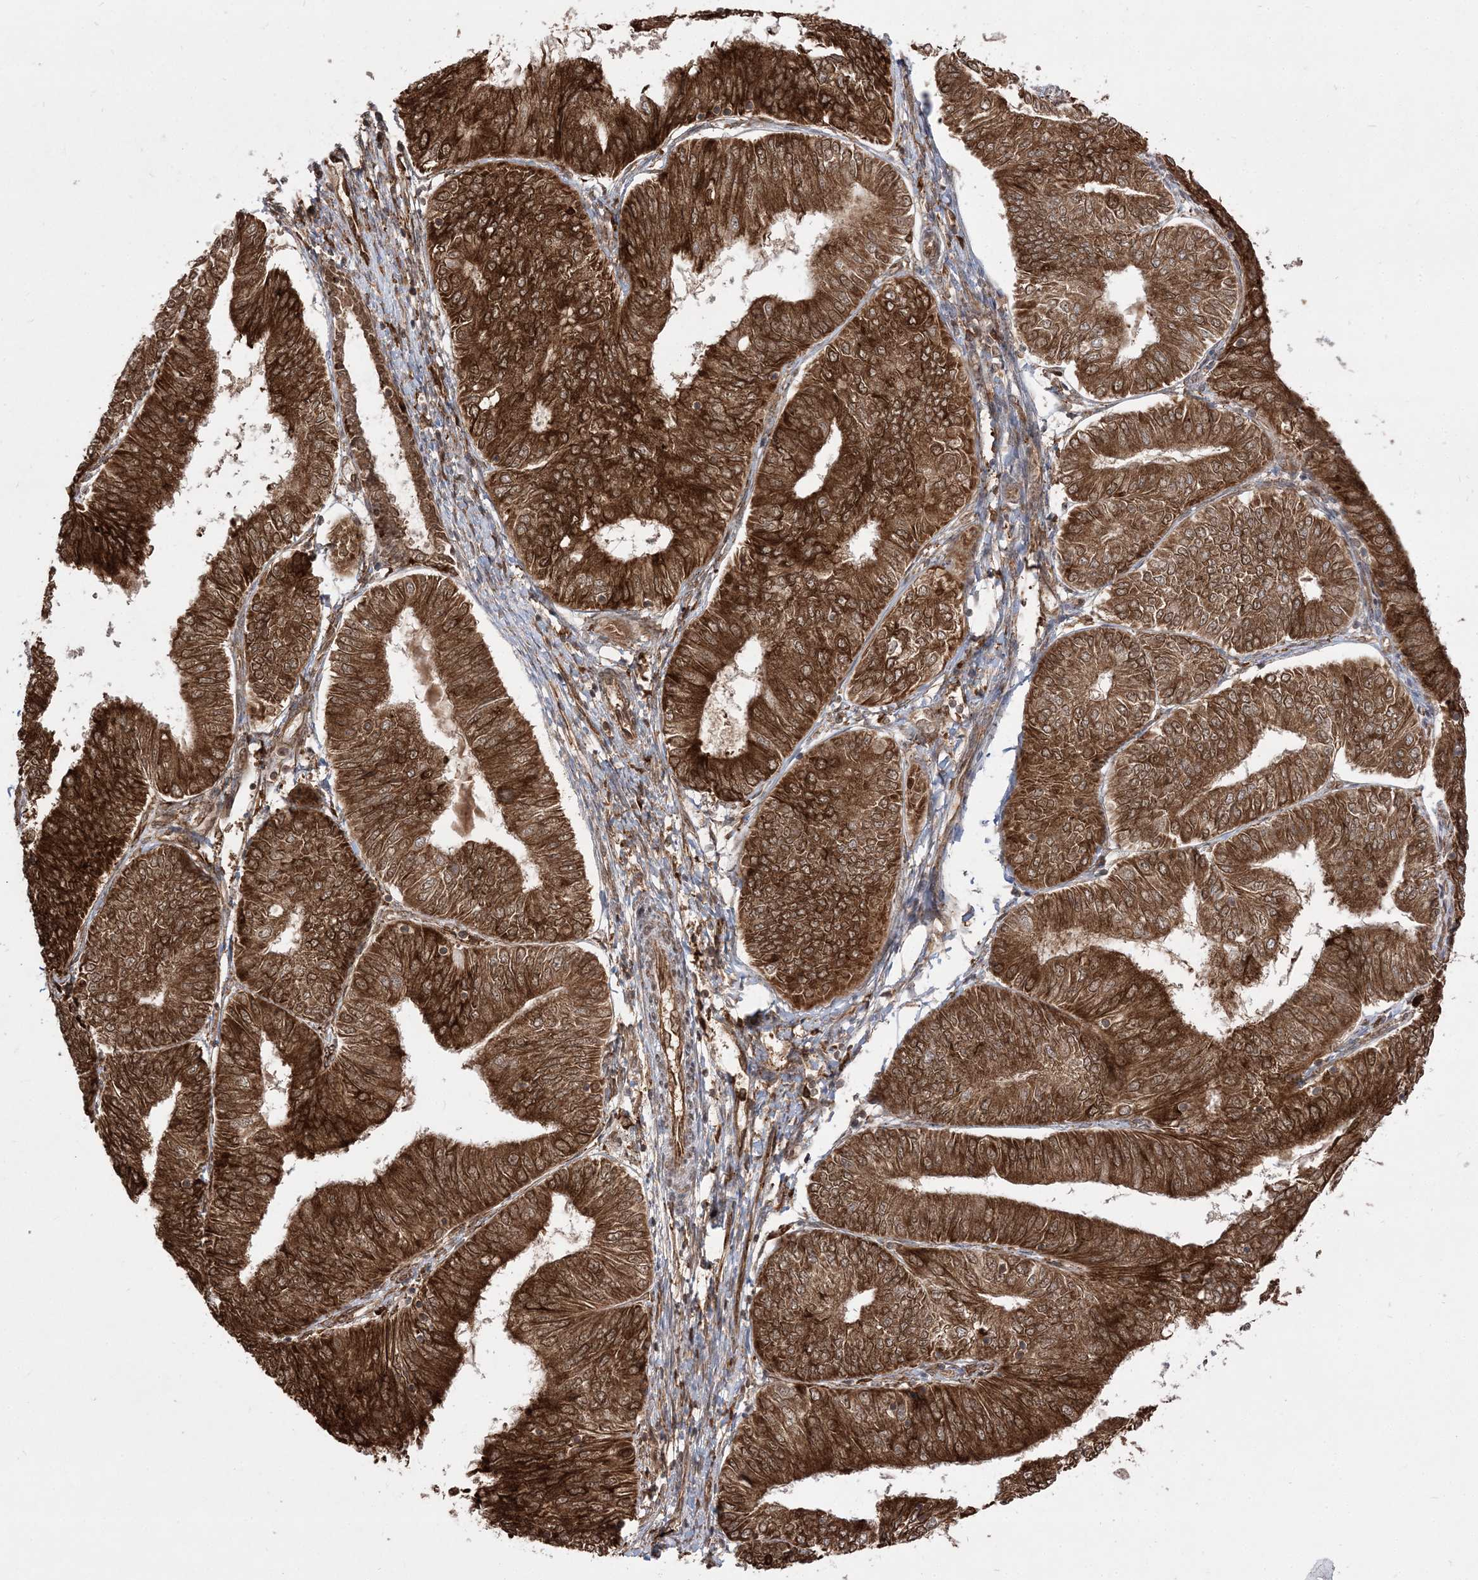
{"staining": {"intensity": "strong", "quantity": ">75%", "location": "cytoplasmic/membranous,nuclear"}, "tissue": "endometrial cancer", "cell_type": "Tumor cells", "image_type": "cancer", "snomed": [{"axis": "morphology", "description": "Adenocarcinoma, NOS"}, {"axis": "topography", "description": "Endometrium"}], "caption": "Adenocarcinoma (endometrial) stained for a protein (brown) displays strong cytoplasmic/membranous and nuclear positive expression in about >75% of tumor cells.", "gene": "EPC2", "patient": {"sex": "female", "age": 58}}